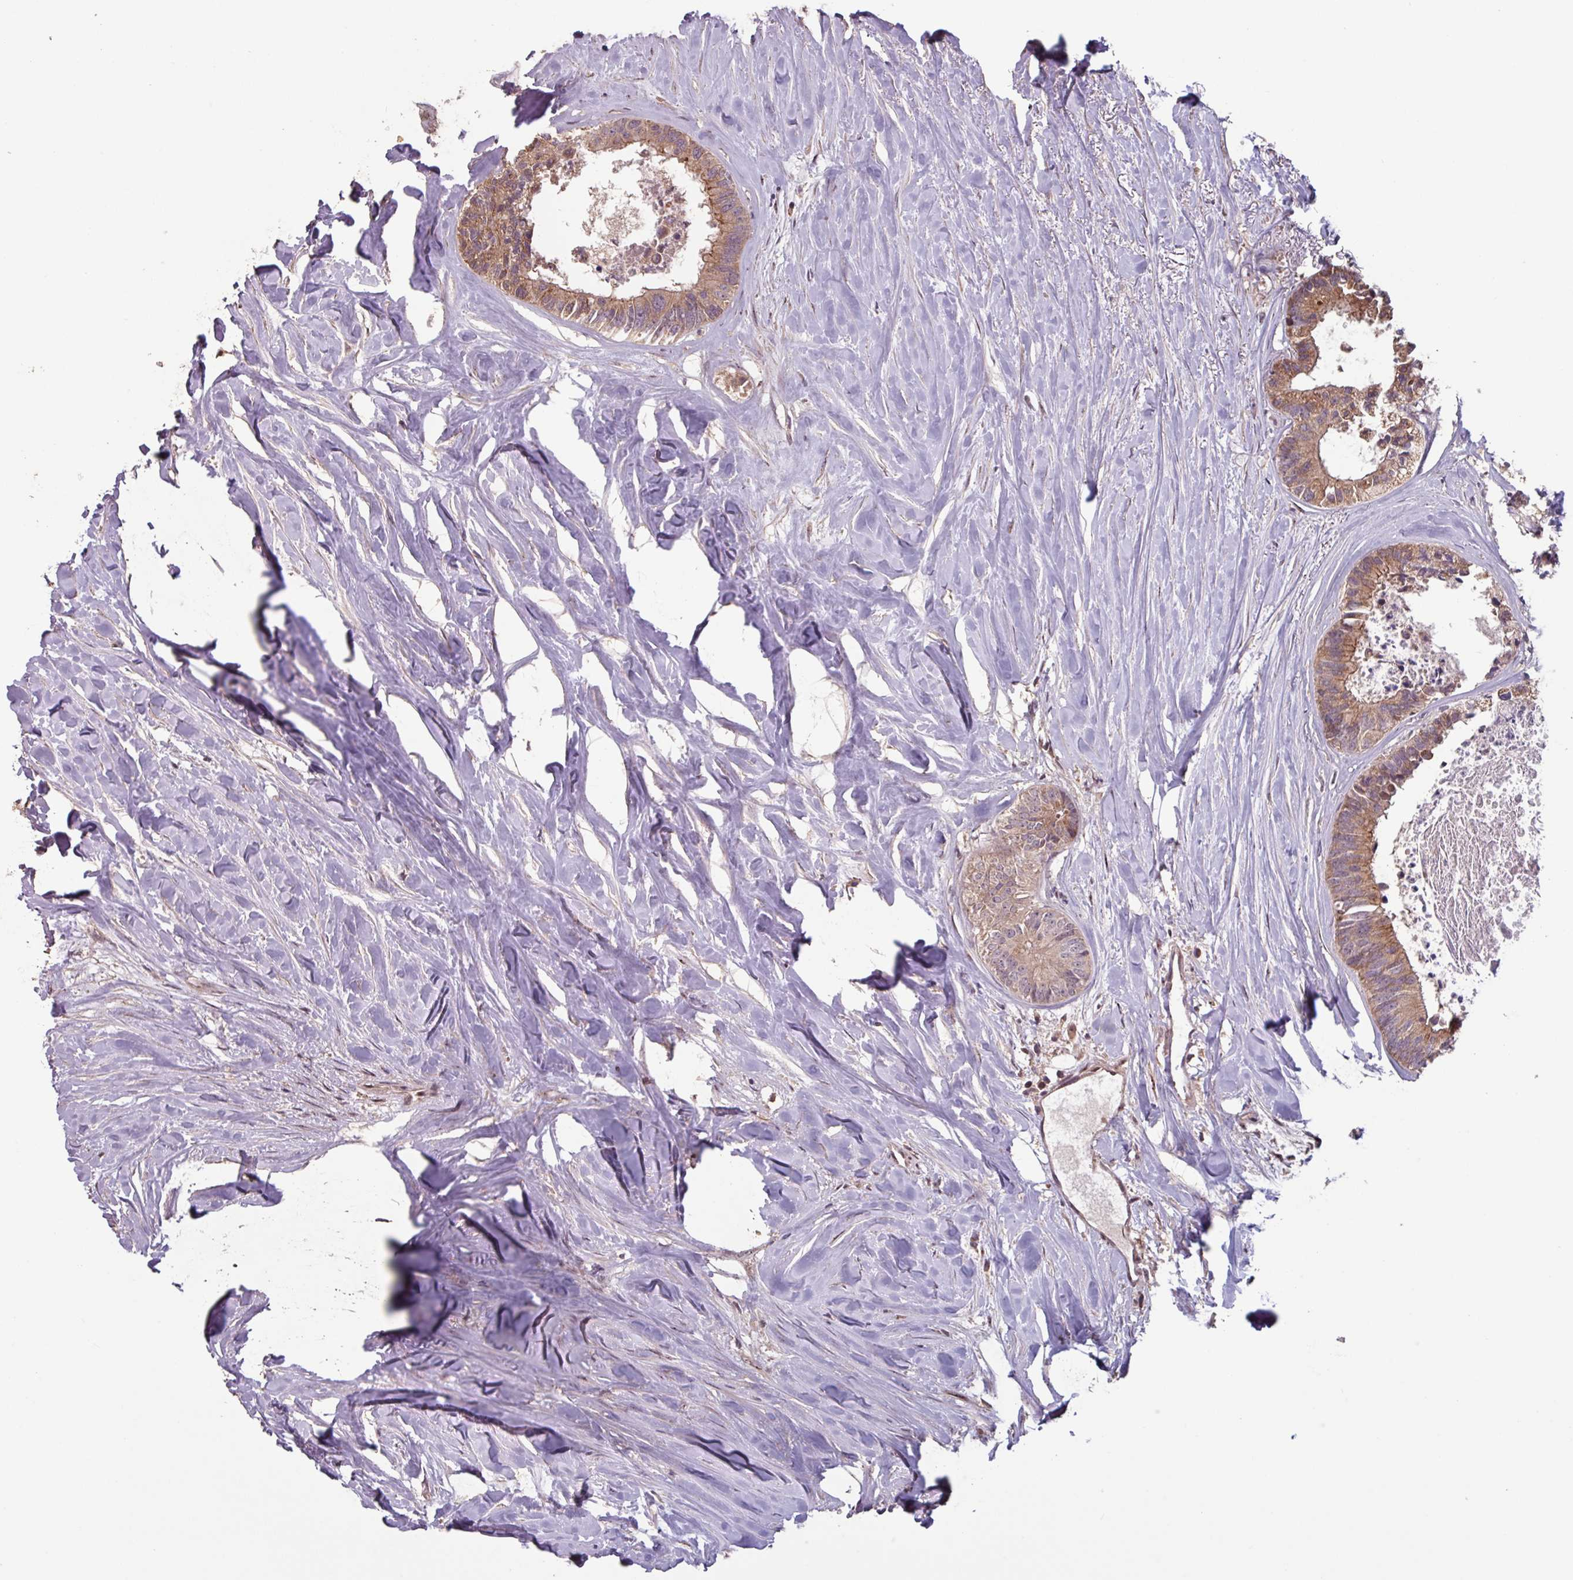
{"staining": {"intensity": "moderate", "quantity": ">75%", "location": "cytoplasmic/membranous"}, "tissue": "colorectal cancer", "cell_type": "Tumor cells", "image_type": "cancer", "snomed": [{"axis": "morphology", "description": "Adenocarcinoma, NOS"}, {"axis": "topography", "description": "Colon"}, {"axis": "topography", "description": "Rectum"}], "caption": "About >75% of tumor cells in adenocarcinoma (colorectal) reveal moderate cytoplasmic/membranous protein expression as visualized by brown immunohistochemical staining.", "gene": "TMEM88", "patient": {"sex": "male", "age": 57}}